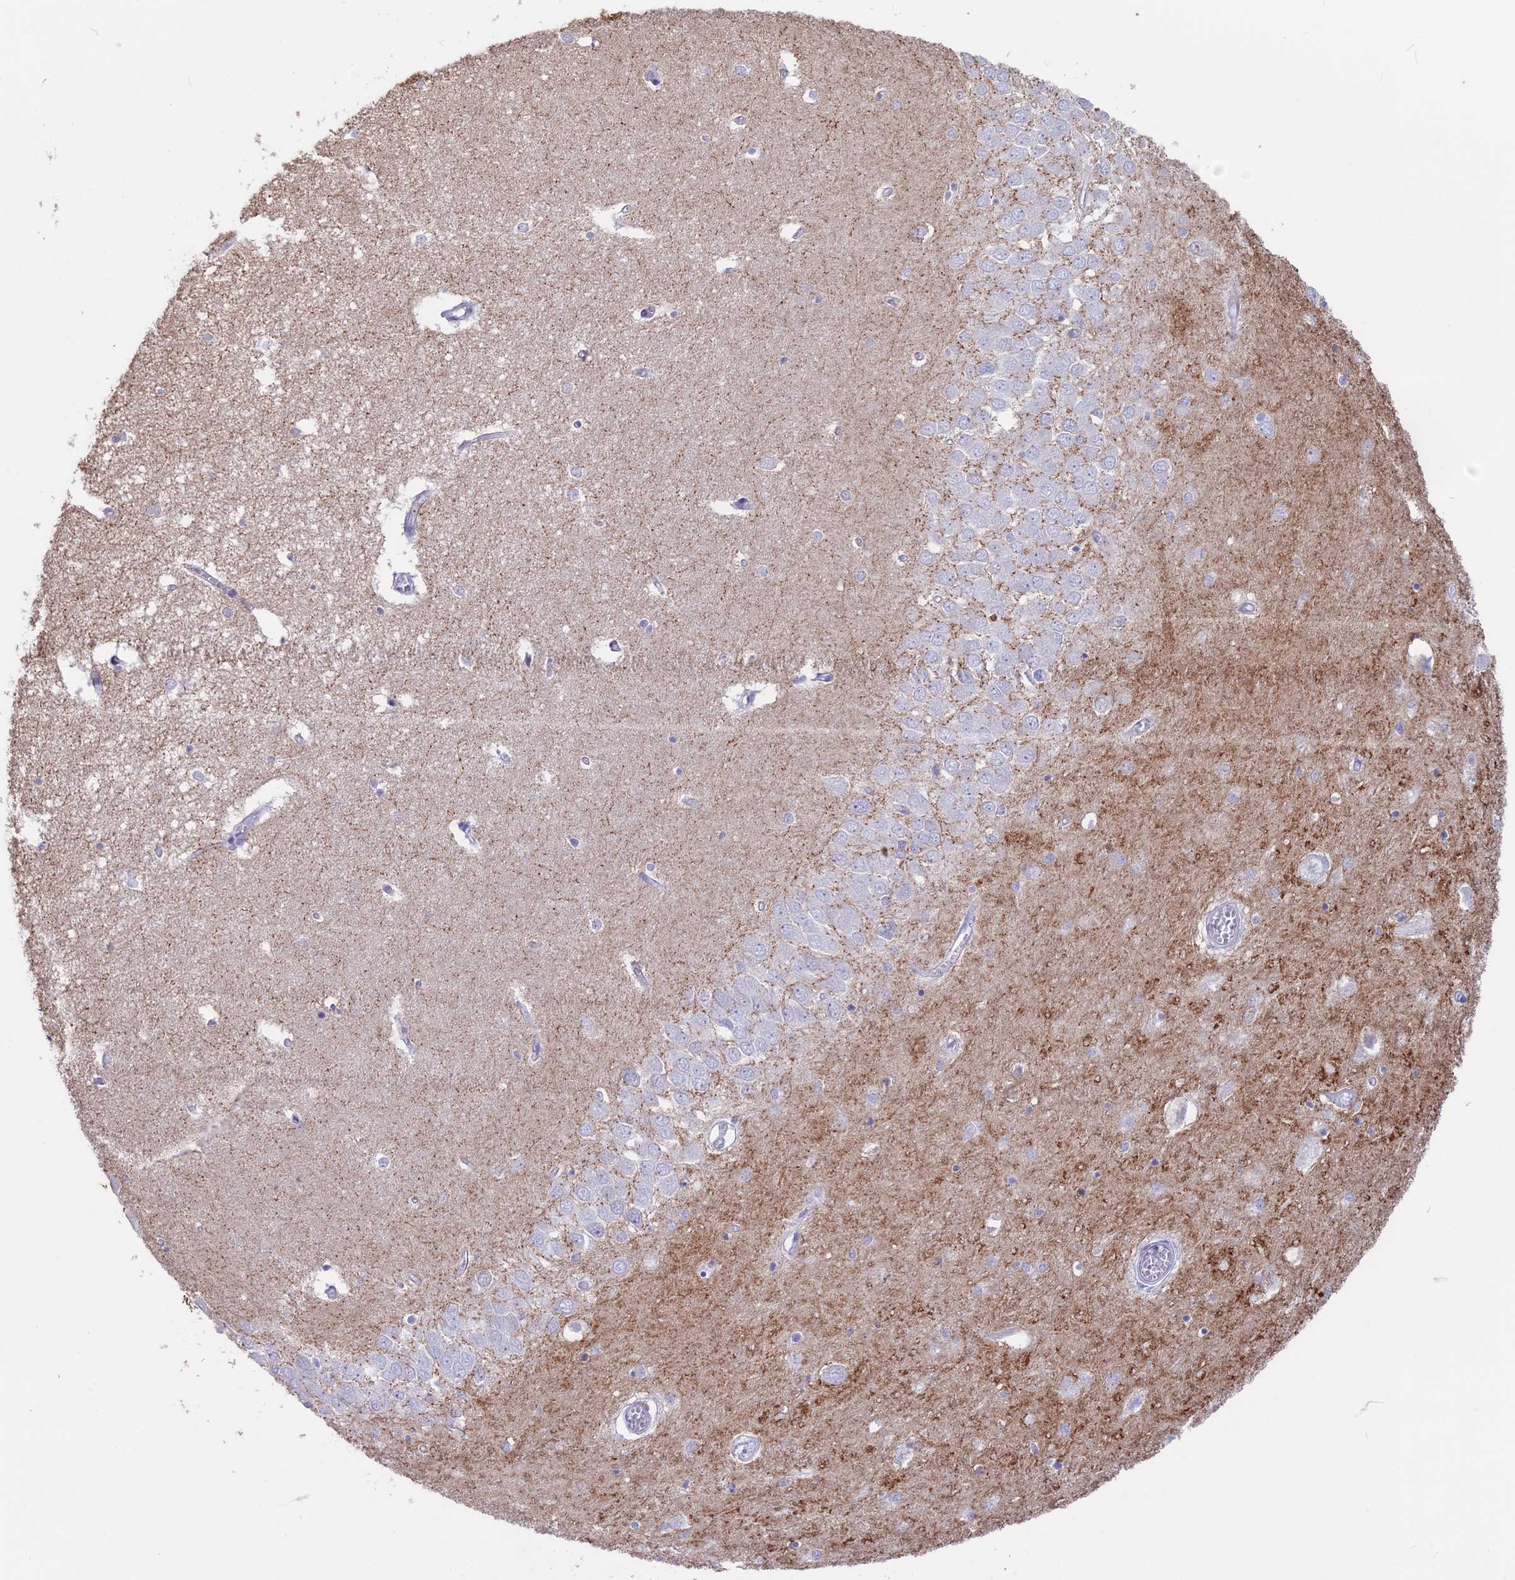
{"staining": {"intensity": "negative", "quantity": "none", "location": "none"}, "tissue": "hippocampus", "cell_type": "Glial cells", "image_type": "normal", "snomed": [{"axis": "morphology", "description": "Normal tissue, NOS"}, {"axis": "topography", "description": "Hippocampus"}], "caption": "This is a histopathology image of IHC staining of unremarkable hippocampus, which shows no expression in glial cells.", "gene": "SNAP91", "patient": {"sex": "male", "age": 70}}